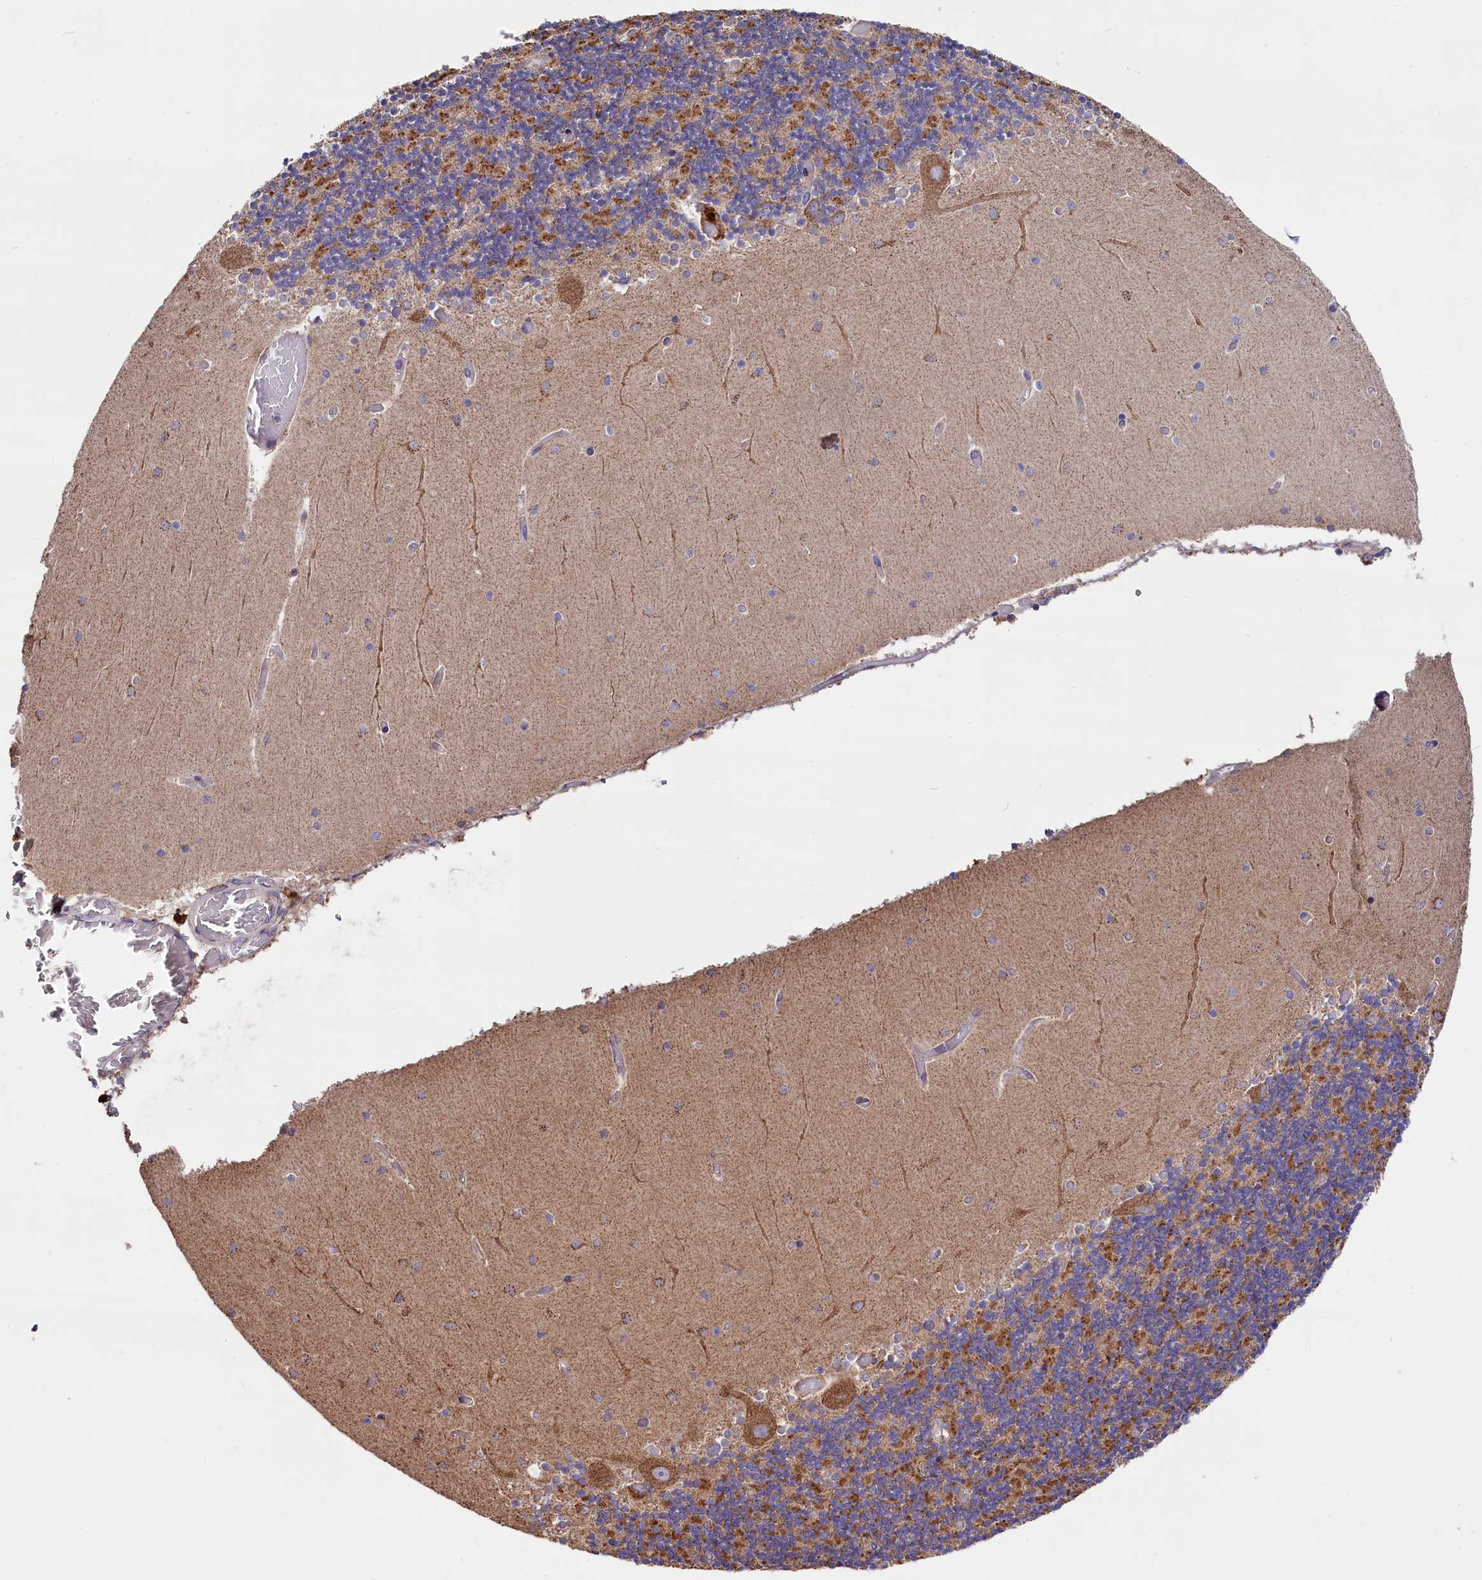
{"staining": {"intensity": "moderate", "quantity": "25%-75%", "location": "cytoplasmic/membranous"}, "tissue": "cerebellum", "cell_type": "Cells in granular layer", "image_type": "normal", "snomed": [{"axis": "morphology", "description": "Normal tissue, NOS"}, {"axis": "topography", "description": "Cerebellum"}], "caption": "Benign cerebellum demonstrates moderate cytoplasmic/membranous positivity in about 25%-75% of cells in granular layer, visualized by immunohistochemistry.", "gene": "ZSWIM1", "patient": {"sex": "female", "age": 28}}